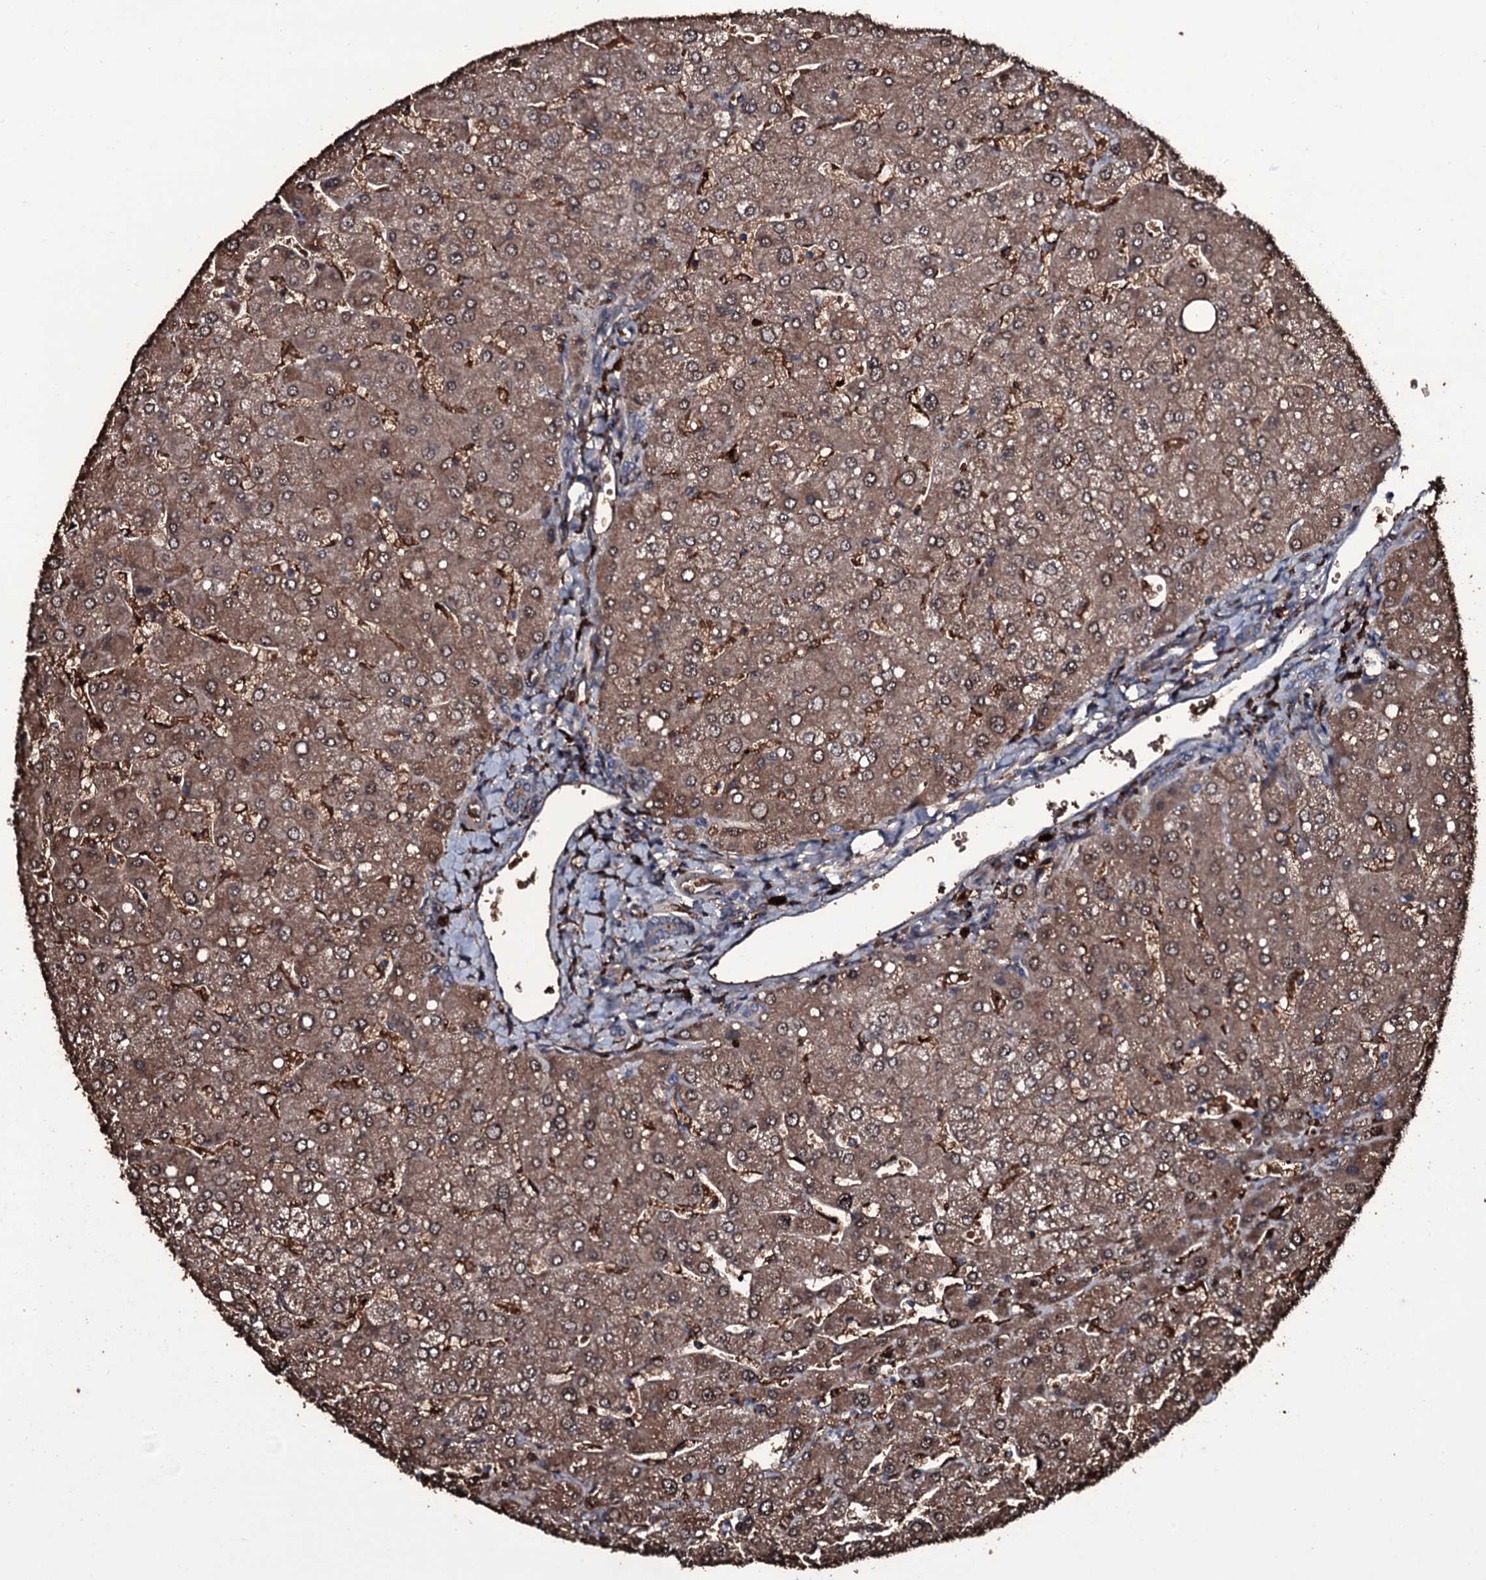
{"staining": {"intensity": "weak", "quantity": "<25%", "location": "cytoplasmic/membranous"}, "tissue": "liver", "cell_type": "Cholangiocytes", "image_type": "normal", "snomed": [{"axis": "morphology", "description": "Normal tissue, NOS"}, {"axis": "topography", "description": "Liver"}], "caption": "Immunohistochemical staining of normal liver demonstrates no significant positivity in cholangiocytes.", "gene": "ZSWIM8", "patient": {"sex": "male", "age": 55}}